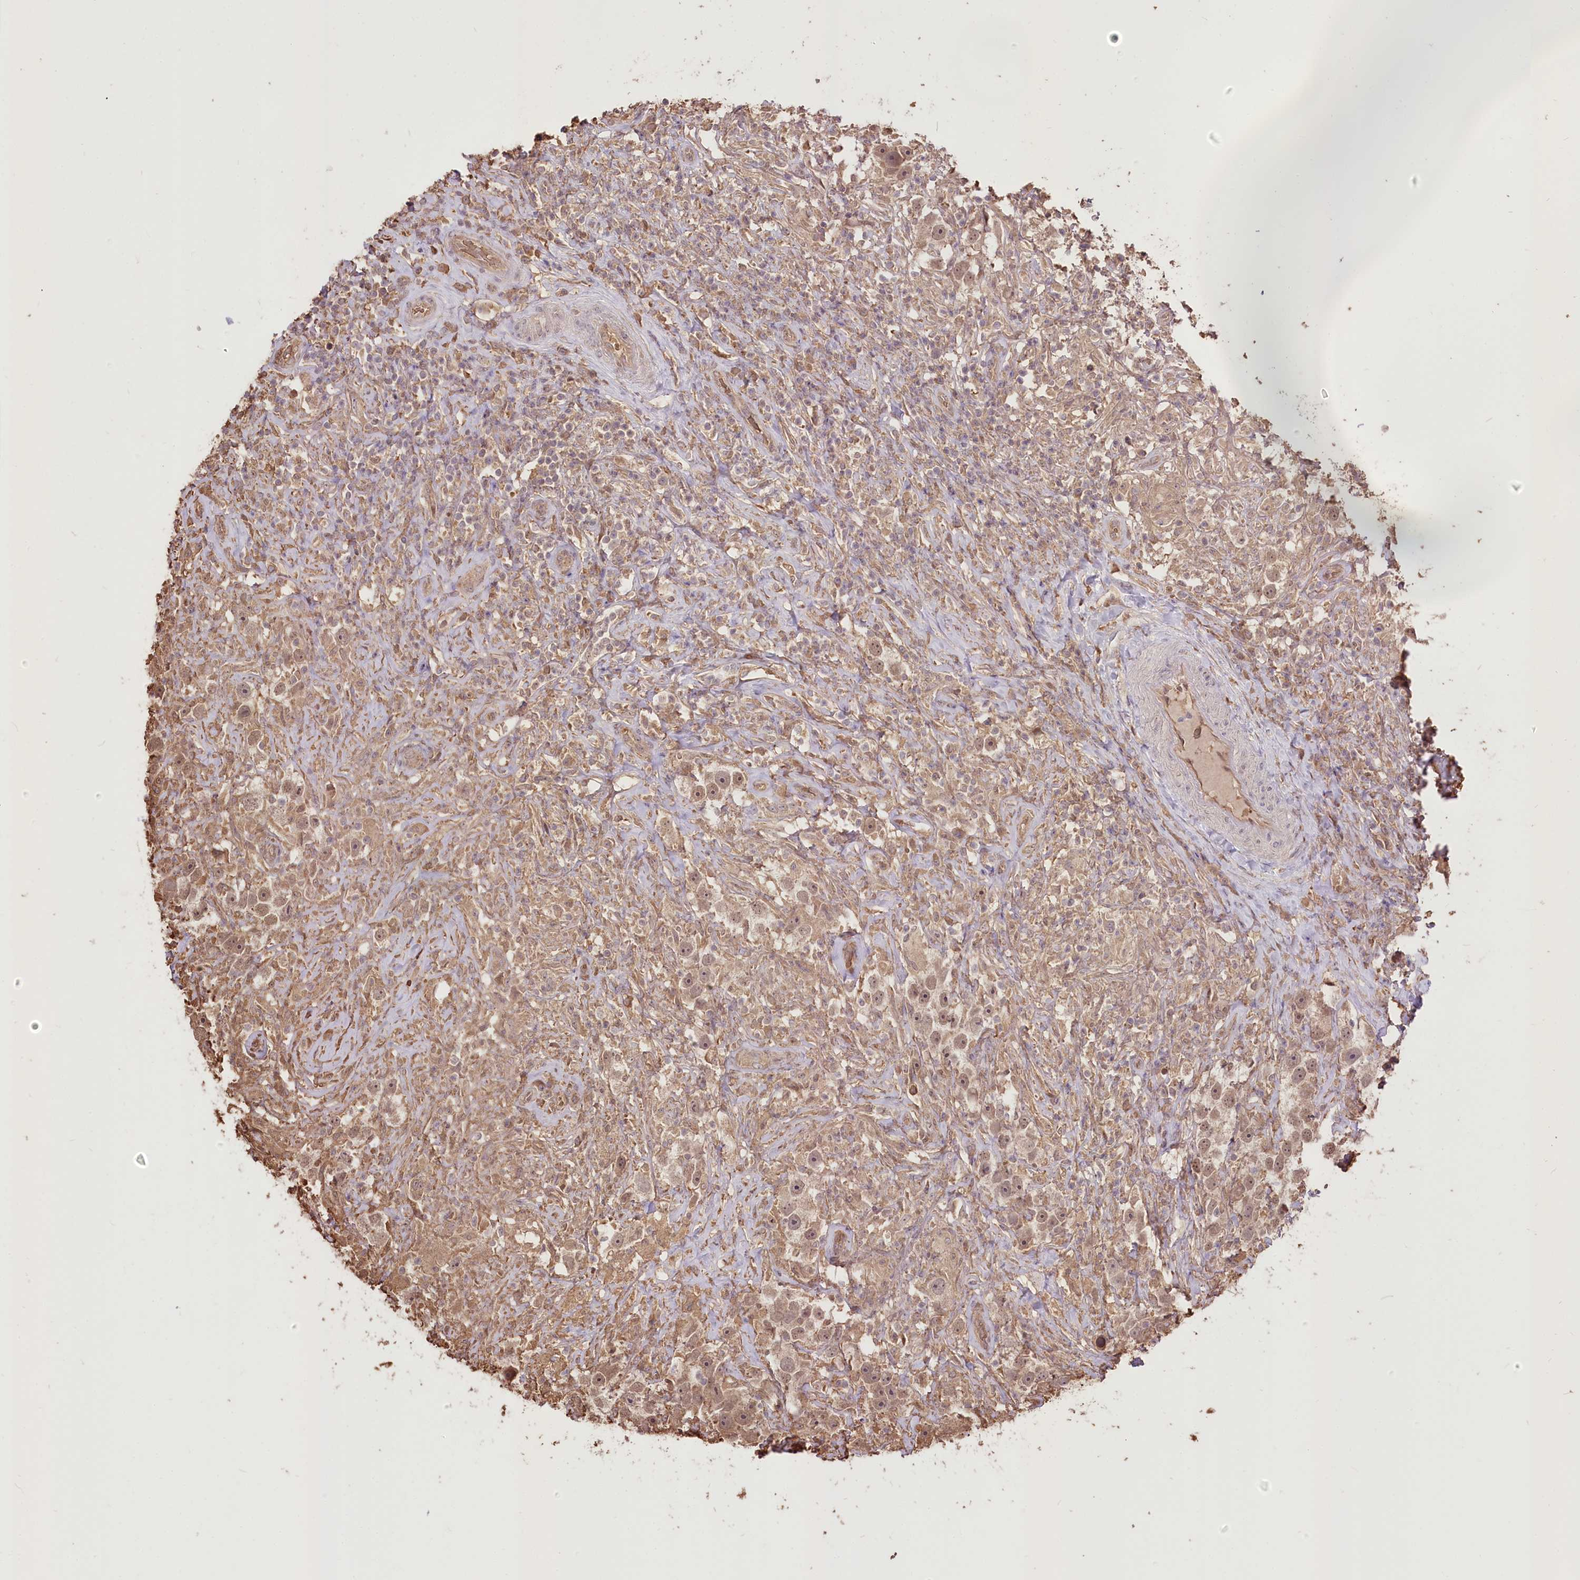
{"staining": {"intensity": "moderate", "quantity": ">75%", "location": "cytoplasmic/membranous,nuclear"}, "tissue": "testis cancer", "cell_type": "Tumor cells", "image_type": "cancer", "snomed": [{"axis": "morphology", "description": "Seminoma, NOS"}, {"axis": "topography", "description": "Testis"}], "caption": "Immunohistochemical staining of human testis seminoma demonstrates moderate cytoplasmic/membranous and nuclear protein positivity in about >75% of tumor cells. (Stains: DAB (3,3'-diaminobenzidine) in brown, nuclei in blue, Microscopy: brightfield microscopy at high magnification).", "gene": "R3HDM2", "patient": {"sex": "male", "age": 49}}